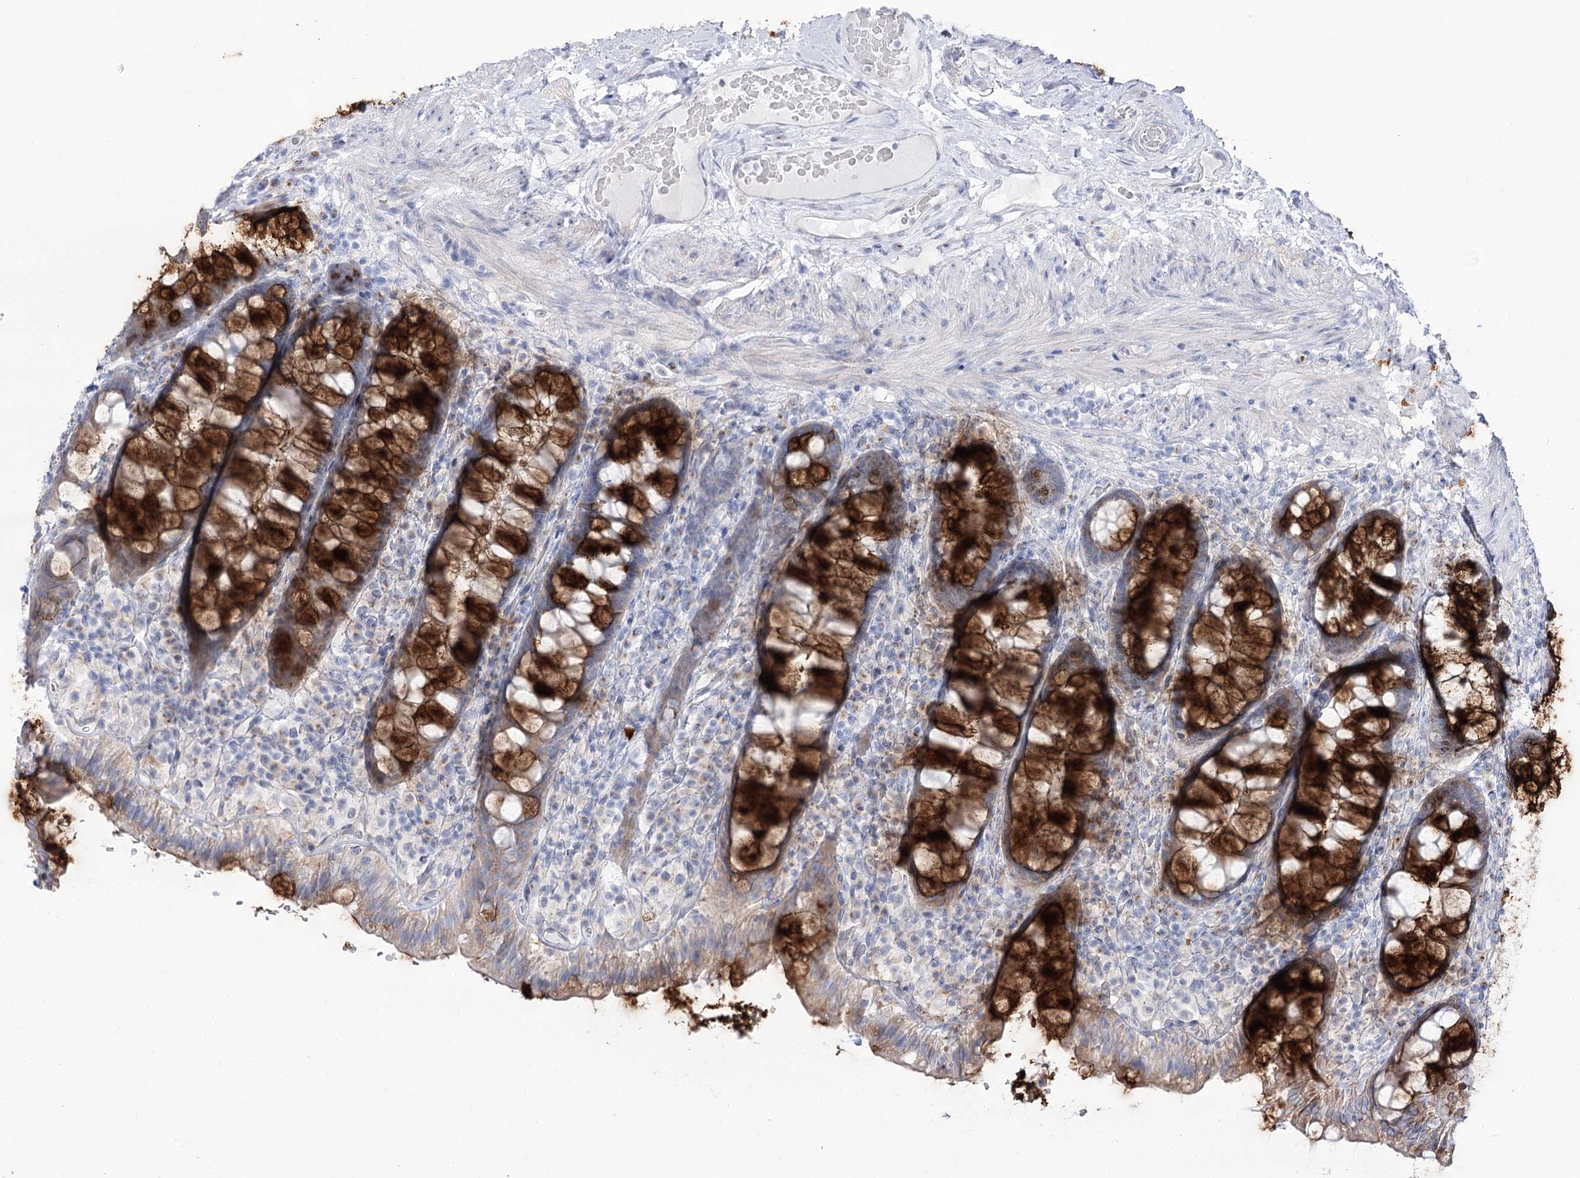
{"staining": {"intensity": "strong", "quantity": ">75%", "location": "cytoplasmic/membranous"}, "tissue": "rectum", "cell_type": "Glandular cells", "image_type": "normal", "snomed": [{"axis": "morphology", "description": "Normal tissue, NOS"}, {"axis": "topography", "description": "Rectum"}], "caption": "IHC photomicrograph of benign rectum stained for a protein (brown), which demonstrates high levels of strong cytoplasmic/membranous positivity in approximately >75% of glandular cells.", "gene": "SUOX", "patient": {"sex": "male", "age": 83}}